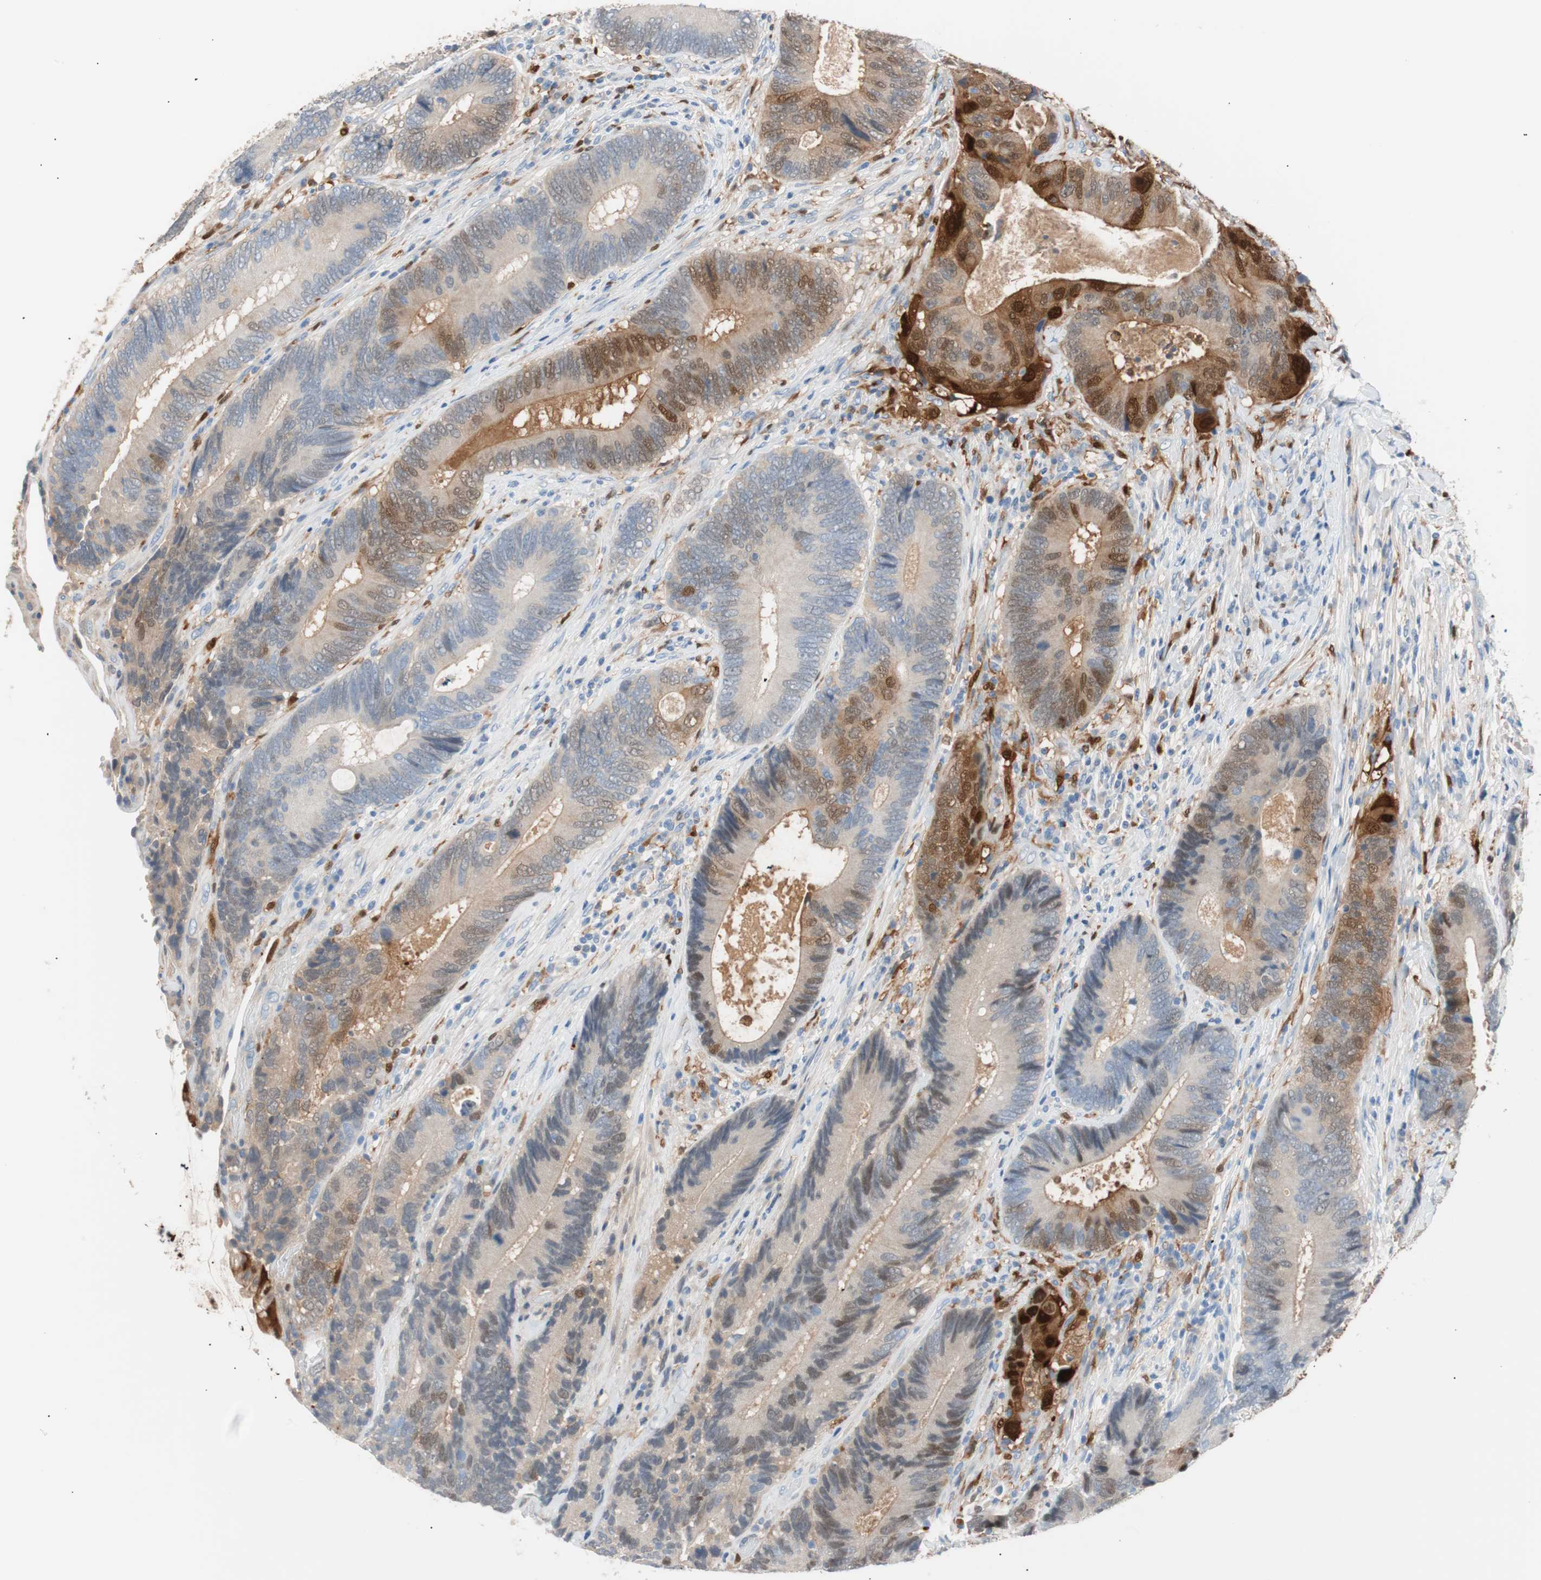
{"staining": {"intensity": "strong", "quantity": "<25%", "location": "cytoplasmic/membranous,nuclear"}, "tissue": "colorectal cancer", "cell_type": "Tumor cells", "image_type": "cancer", "snomed": [{"axis": "morphology", "description": "Adenocarcinoma, NOS"}, {"axis": "topography", "description": "Colon"}], "caption": "Immunohistochemical staining of colorectal cancer (adenocarcinoma) reveals medium levels of strong cytoplasmic/membranous and nuclear protein staining in approximately <25% of tumor cells.", "gene": "IL18", "patient": {"sex": "female", "age": 78}}